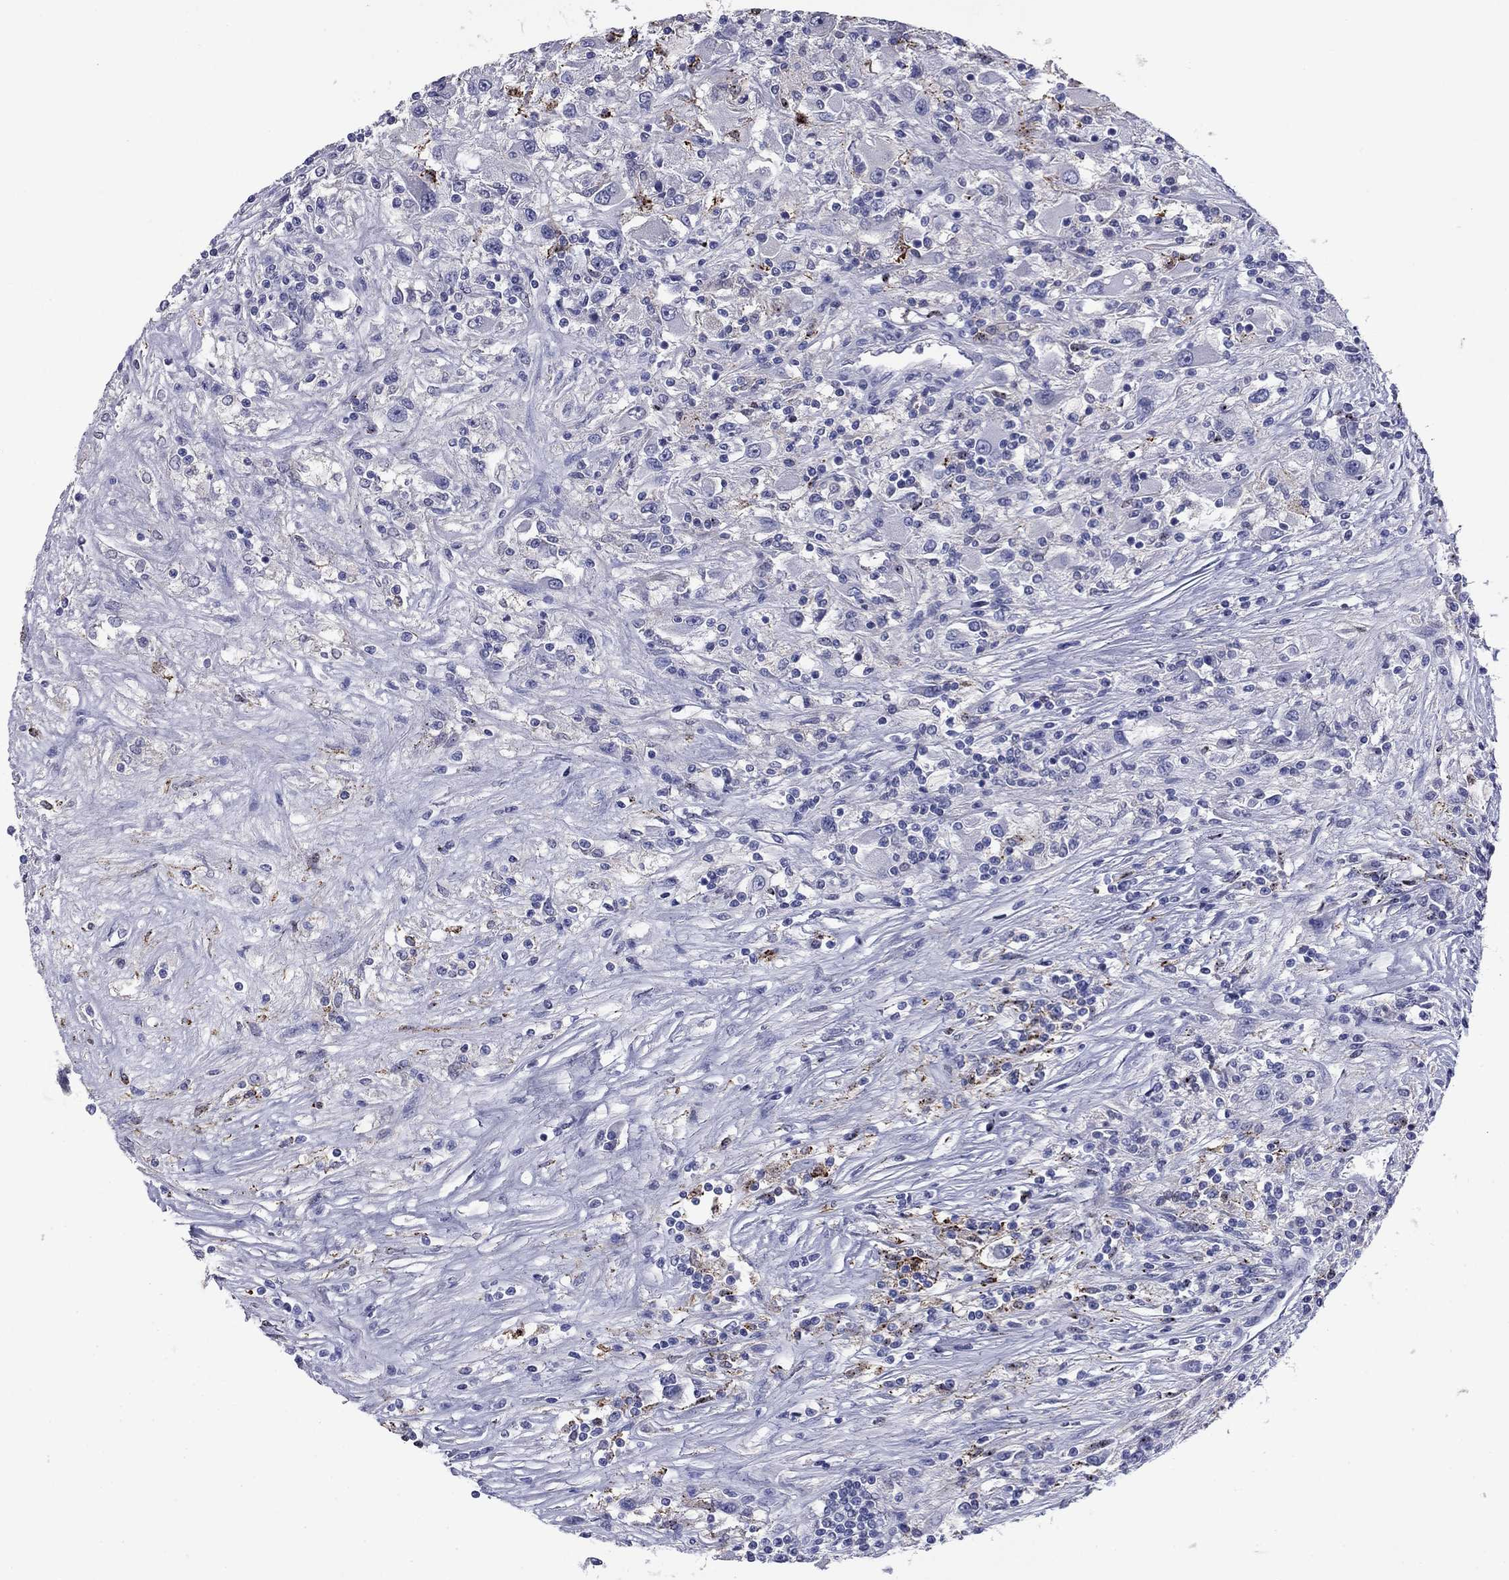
{"staining": {"intensity": "negative", "quantity": "none", "location": "none"}, "tissue": "renal cancer", "cell_type": "Tumor cells", "image_type": "cancer", "snomed": [{"axis": "morphology", "description": "Adenocarcinoma, NOS"}, {"axis": "topography", "description": "Kidney"}], "caption": "Immunohistochemistry (IHC) of human renal adenocarcinoma shows no positivity in tumor cells.", "gene": "CFAP119", "patient": {"sex": "female", "age": 67}}